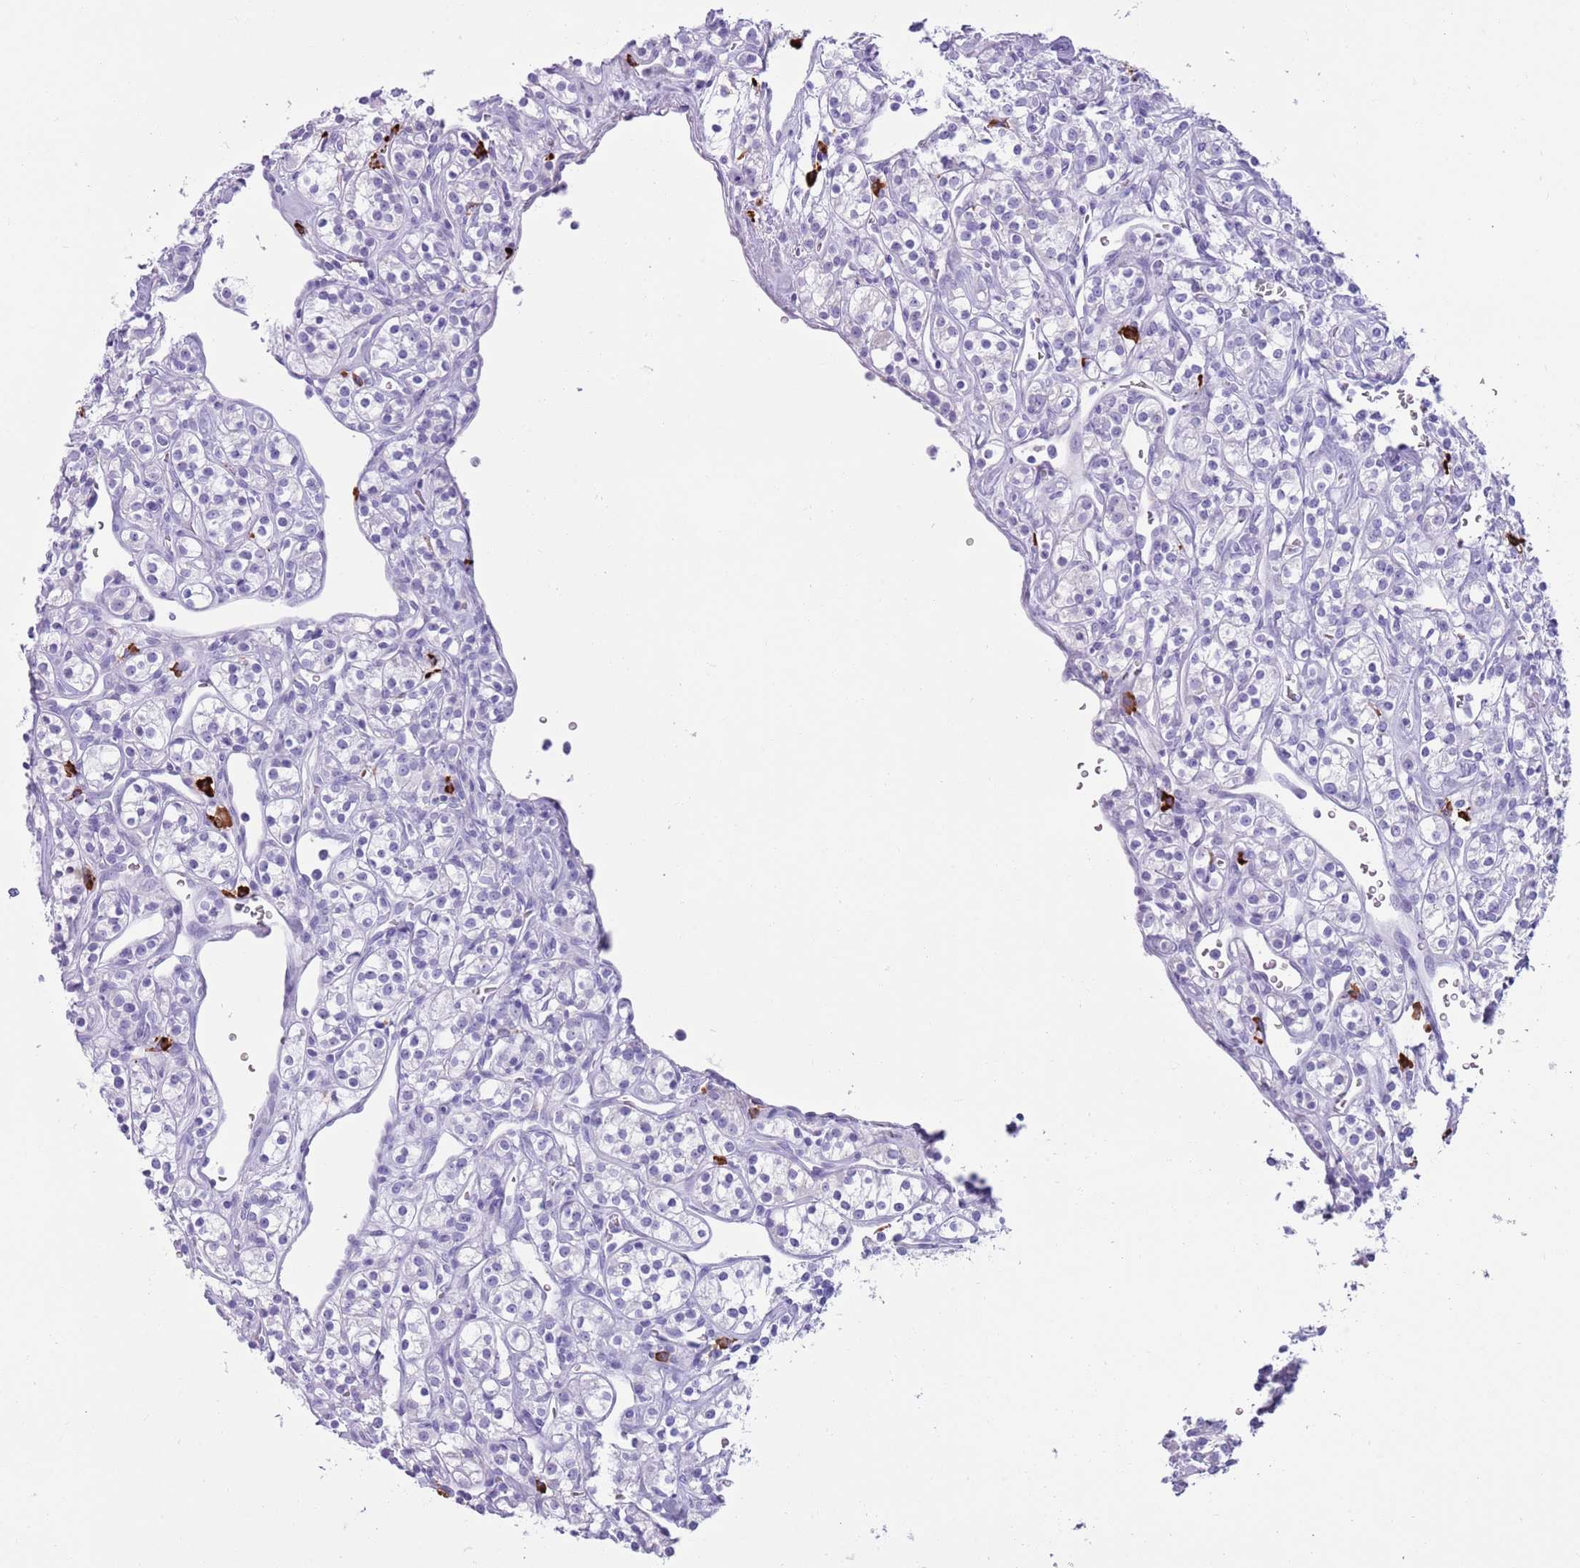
{"staining": {"intensity": "negative", "quantity": "none", "location": "none"}, "tissue": "renal cancer", "cell_type": "Tumor cells", "image_type": "cancer", "snomed": [{"axis": "morphology", "description": "Adenocarcinoma, NOS"}, {"axis": "topography", "description": "Kidney"}], "caption": "Histopathology image shows no significant protein positivity in tumor cells of renal cancer.", "gene": "LY6G5B", "patient": {"sex": "male", "age": 77}}